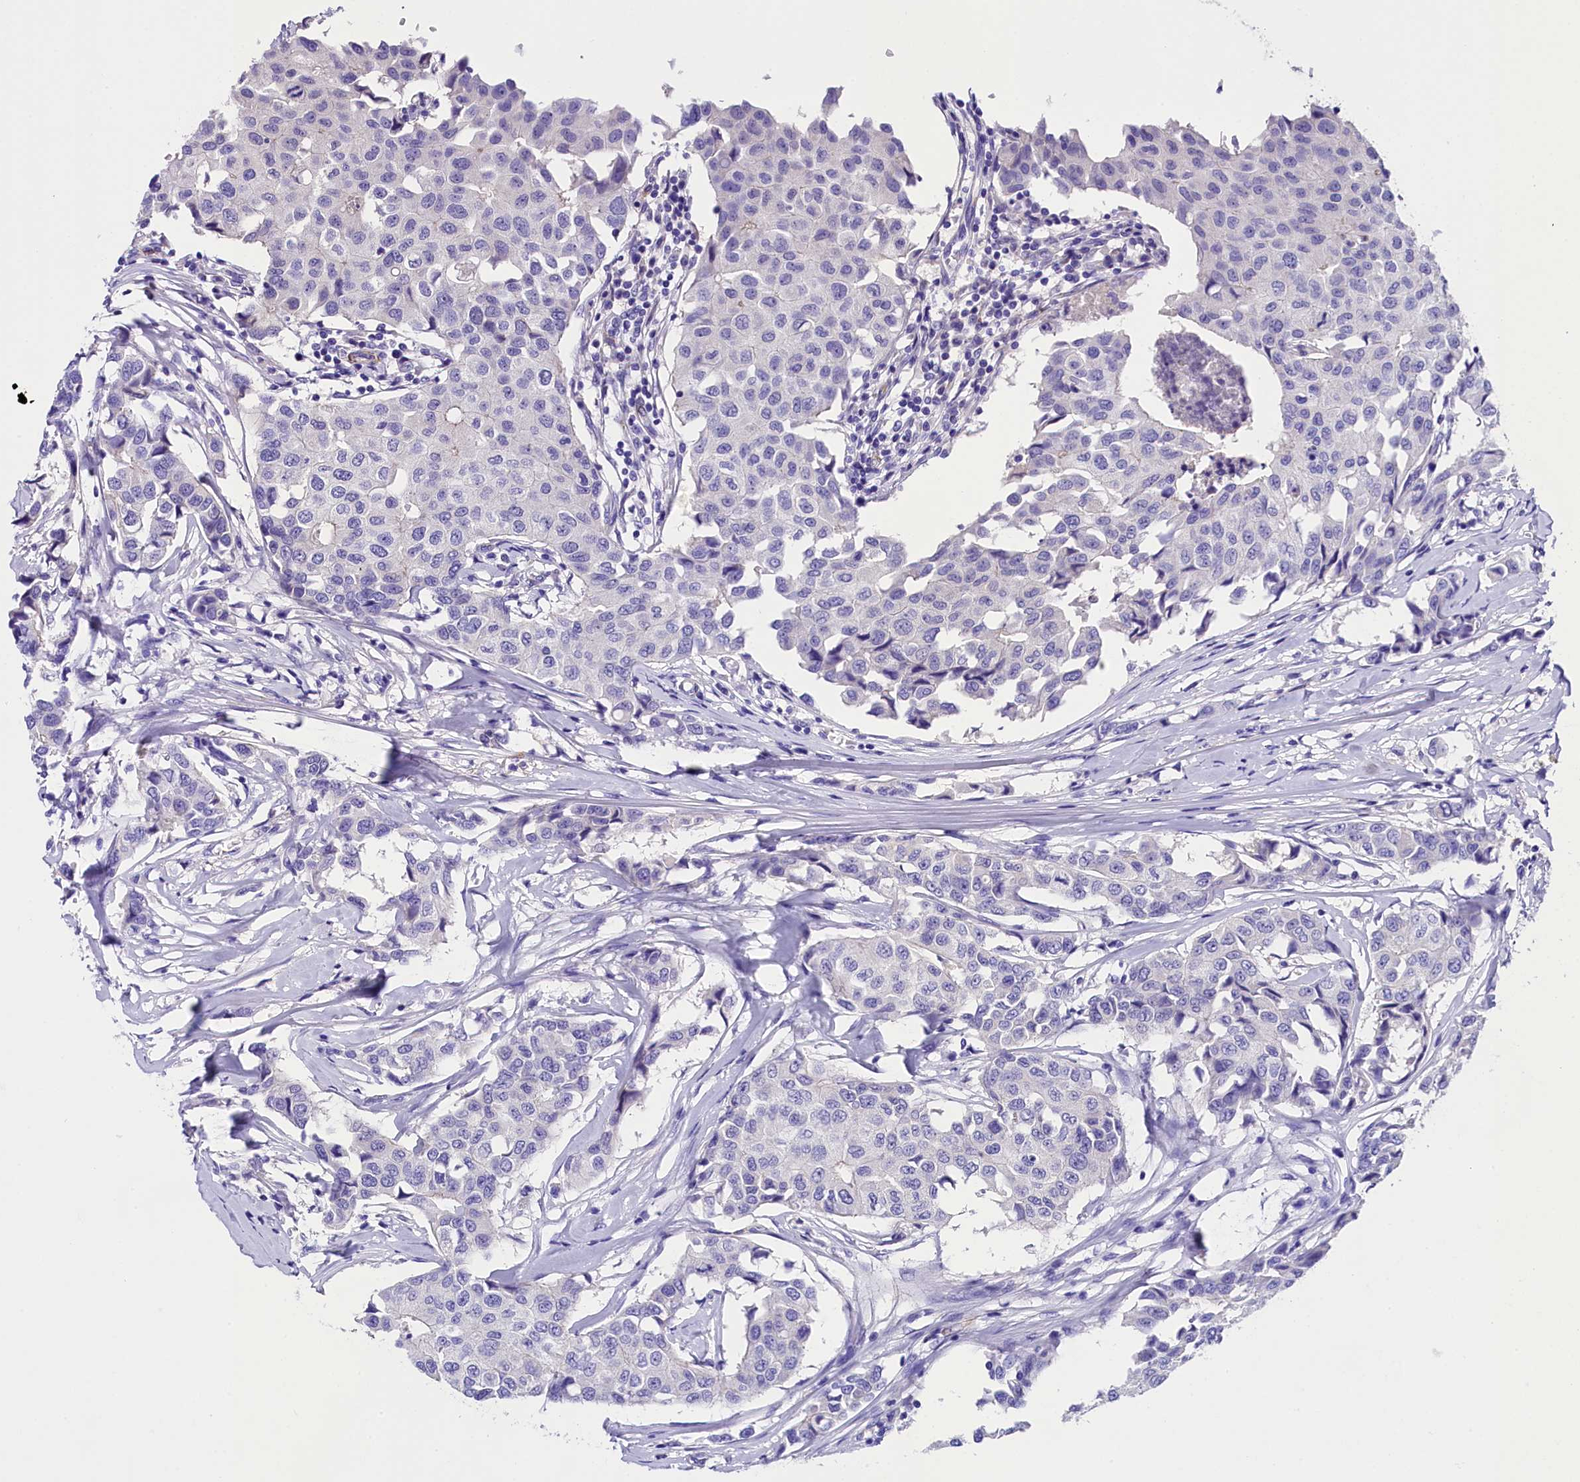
{"staining": {"intensity": "negative", "quantity": "none", "location": "none"}, "tissue": "breast cancer", "cell_type": "Tumor cells", "image_type": "cancer", "snomed": [{"axis": "morphology", "description": "Duct carcinoma"}, {"axis": "topography", "description": "Breast"}], "caption": "Human breast invasive ductal carcinoma stained for a protein using IHC reveals no expression in tumor cells.", "gene": "SOD3", "patient": {"sex": "female", "age": 80}}